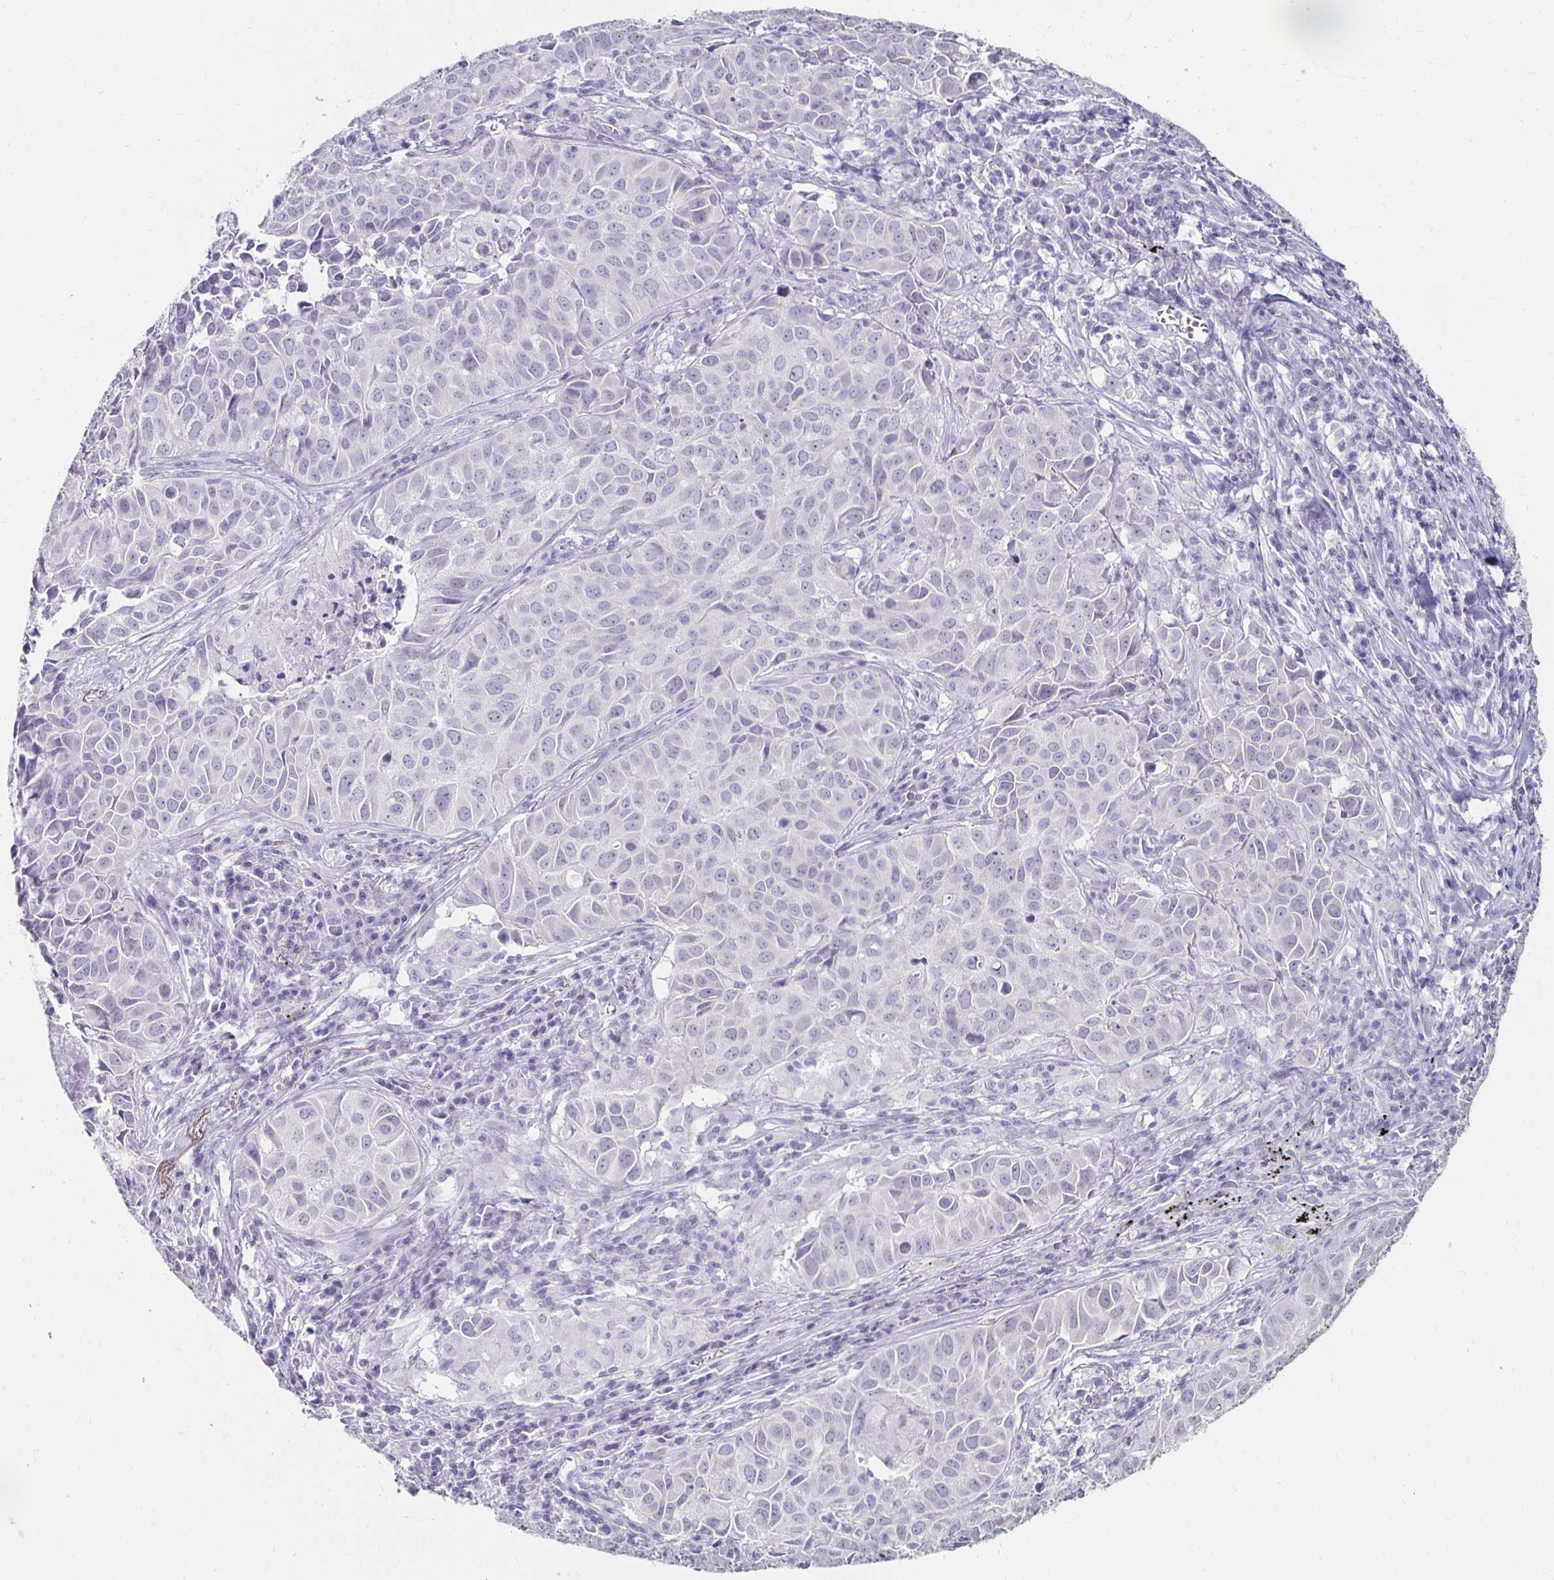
{"staining": {"intensity": "negative", "quantity": "none", "location": "none"}, "tissue": "lung cancer", "cell_type": "Tumor cells", "image_type": "cancer", "snomed": [{"axis": "morphology", "description": "Adenocarcinoma, NOS"}, {"axis": "topography", "description": "Lung"}], "caption": "This is an IHC image of human lung cancer. There is no positivity in tumor cells.", "gene": "TOMM34", "patient": {"sex": "female", "age": 50}}